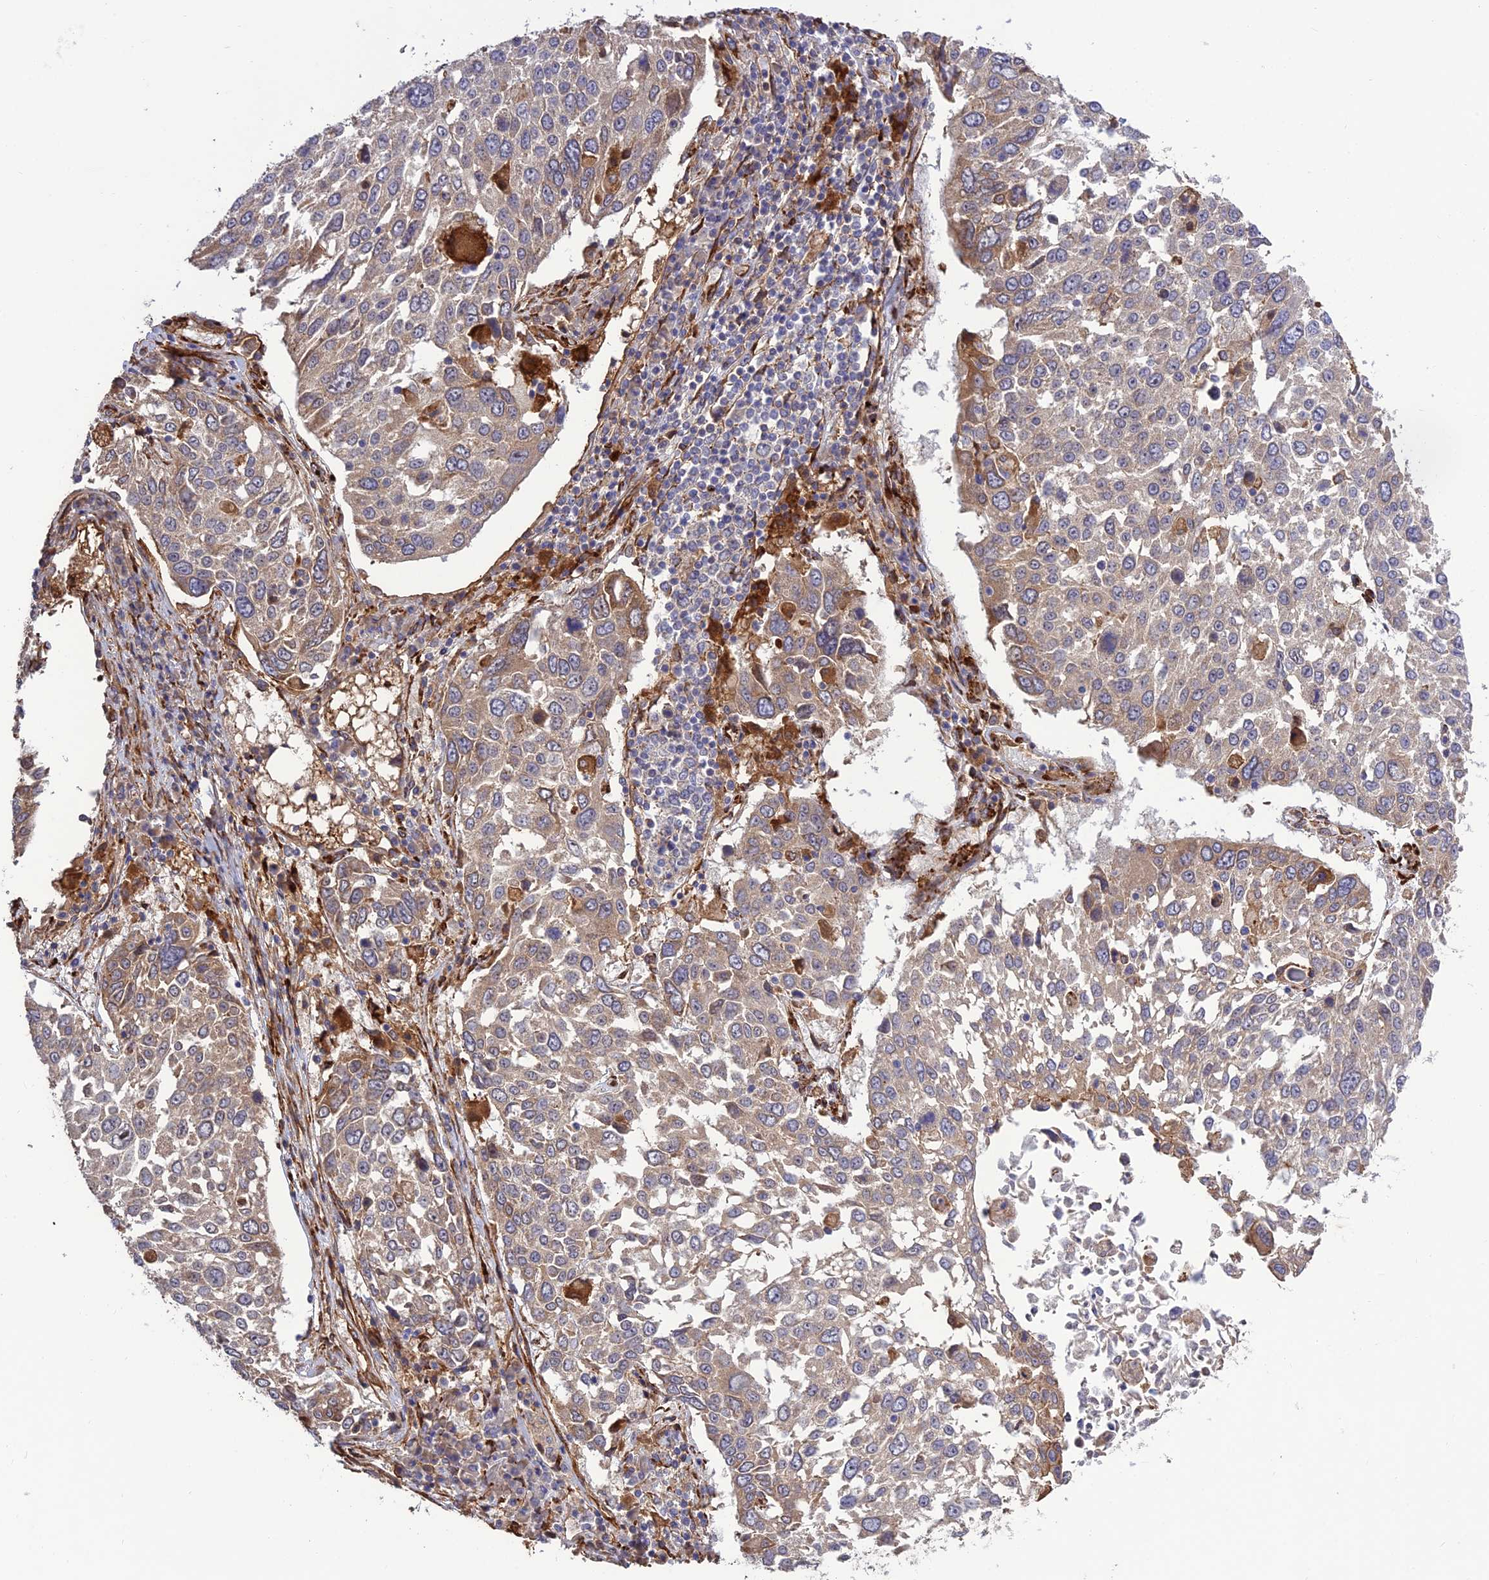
{"staining": {"intensity": "weak", "quantity": "25%-75%", "location": "cytoplasmic/membranous"}, "tissue": "lung cancer", "cell_type": "Tumor cells", "image_type": "cancer", "snomed": [{"axis": "morphology", "description": "Squamous cell carcinoma, NOS"}, {"axis": "topography", "description": "Lung"}], "caption": "Squamous cell carcinoma (lung) was stained to show a protein in brown. There is low levels of weak cytoplasmic/membranous expression in about 25%-75% of tumor cells.", "gene": "CRTAP", "patient": {"sex": "male", "age": 65}}